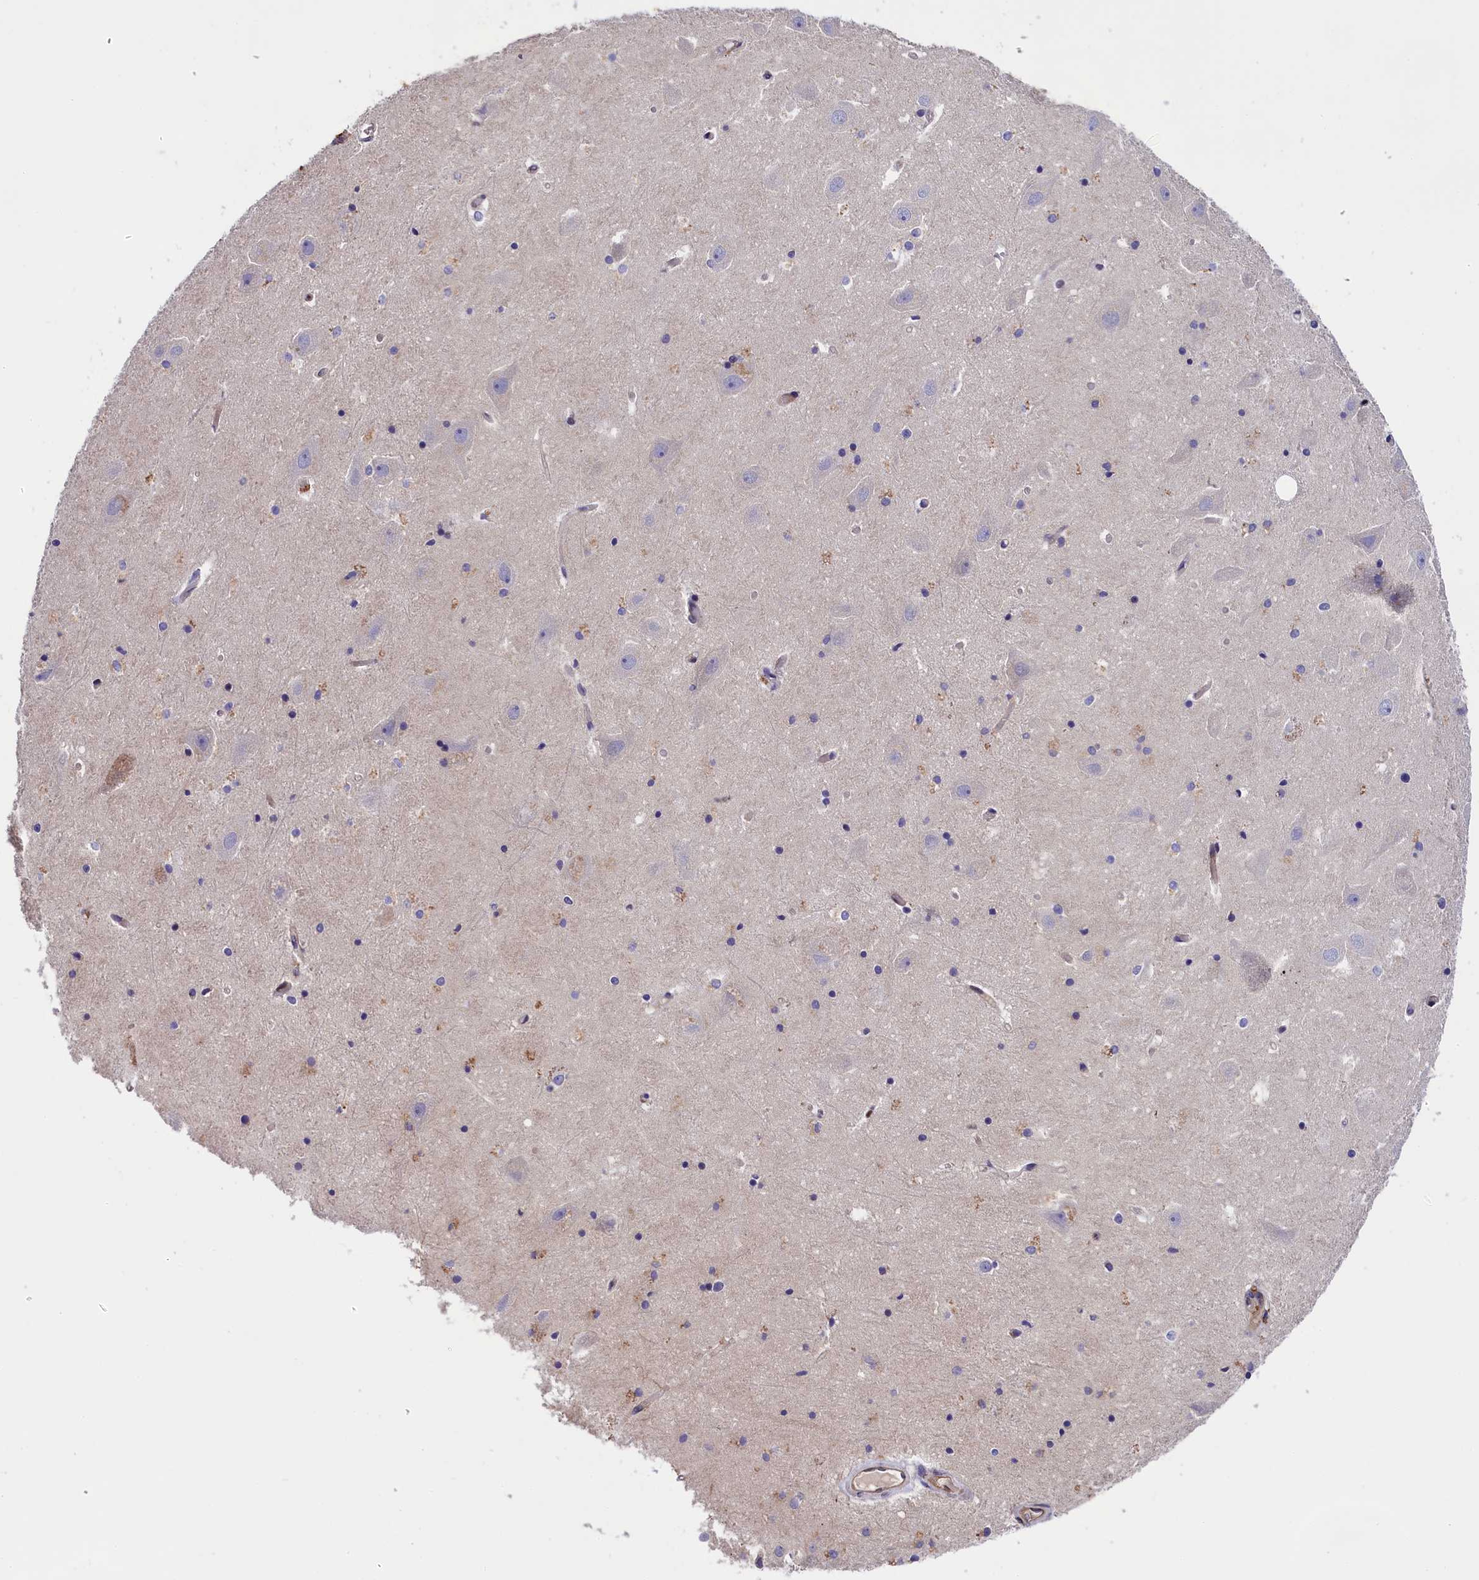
{"staining": {"intensity": "negative", "quantity": "none", "location": "none"}, "tissue": "hippocampus", "cell_type": "Glial cells", "image_type": "normal", "snomed": [{"axis": "morphology", "description": "Normal tissue, NOS"}, {"axis": "topography", "description": "Hippocampus"}], "caption": "This is an immunohistochemistry photomicrograph of unremarkable human hippocampus. There is no staining in glial cells.", "gene": "SP4", "patient": {"sex": "female", "age": 52}}